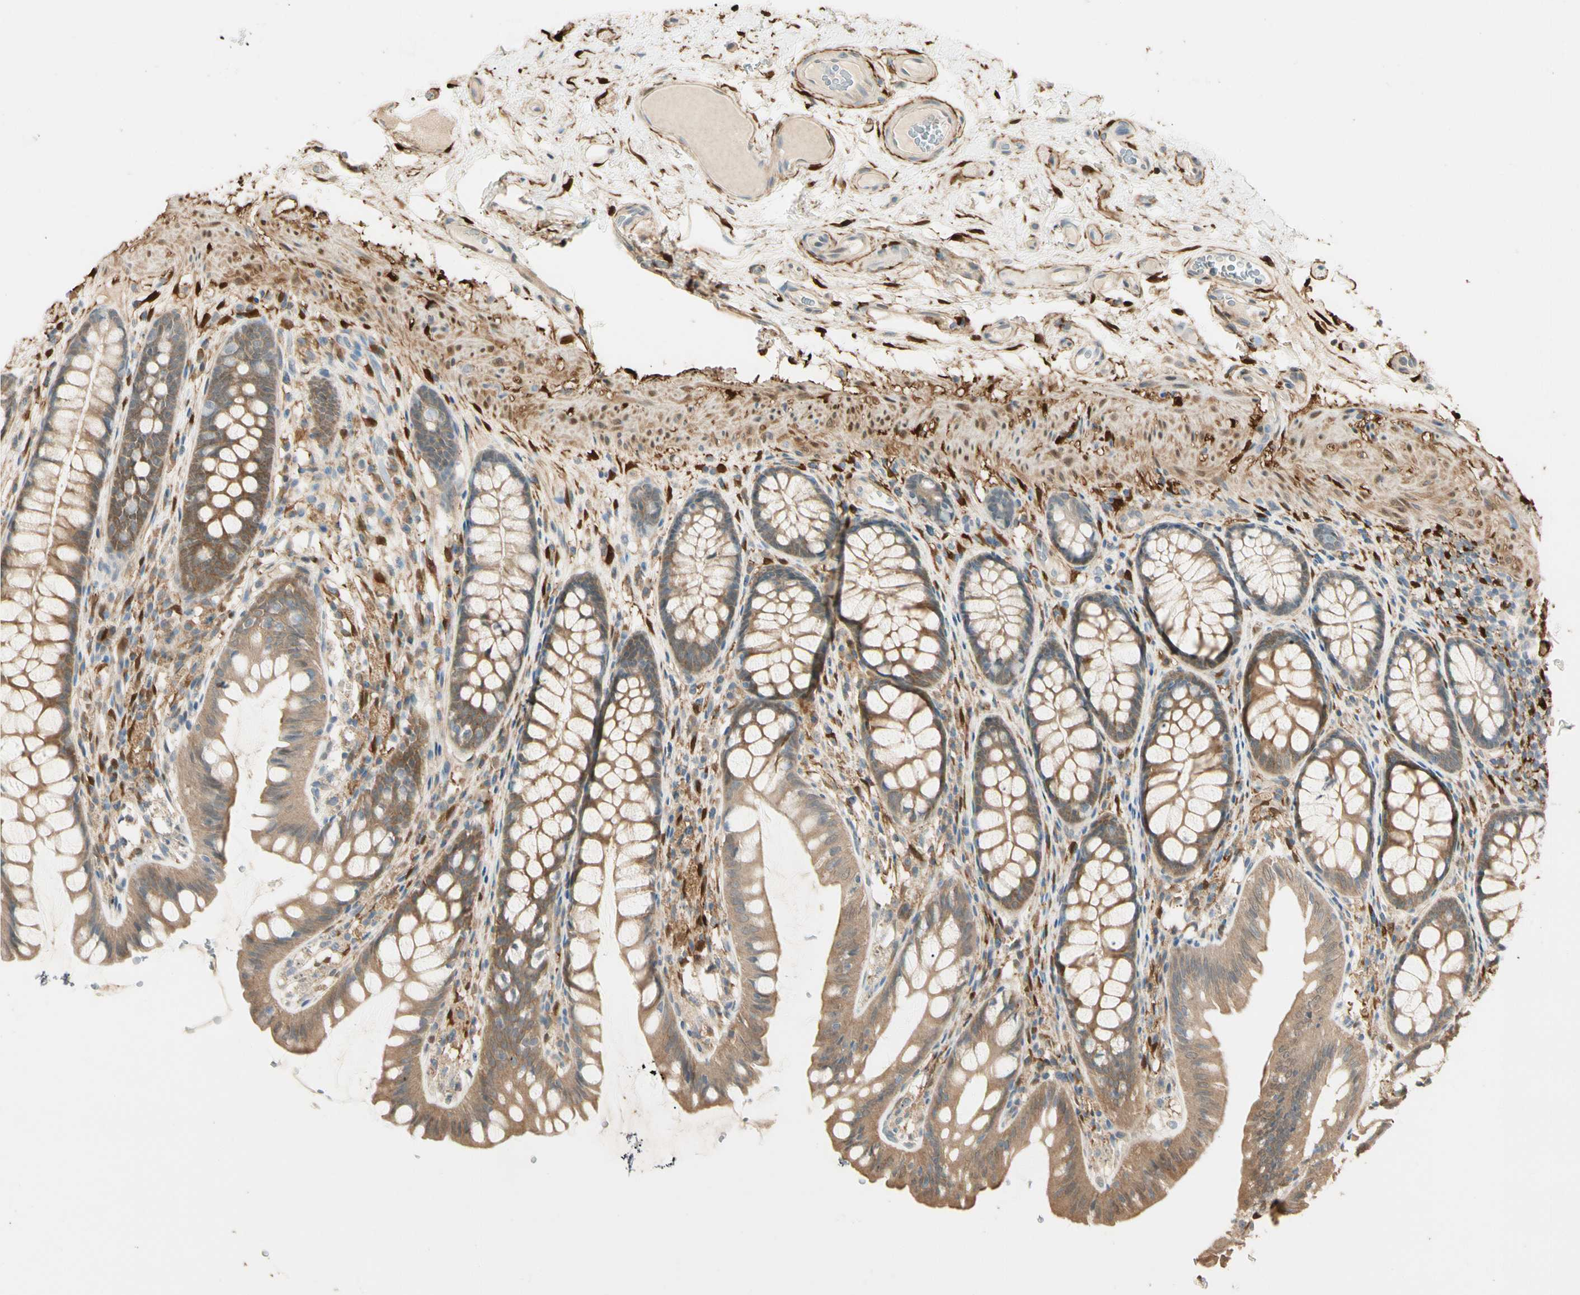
{"staining": {"intensity": "negative", "quantity": "none", "location": "none"}, "tissue": "colon", "cell_type": "Endothelial cells", "image_type": "normal", "snomed": [{"axis": "morphology", "description": "Normal tissue, NOS"}, {"axis": "topography", "description": "Colon"}], "caption": "DAB (3,3'-diaminobenzidine) immunohistochemical staining of unremarkable colon shows no significant expression in endothelial cells. The staining was performed using DAB (3,3'-diaminobenzidine) to visualize the protein expression in brown, while the nuclei were stained in blue with hematoxylin (Magnification: 20x).", "gene": "GNE", "patient": {"sex": "female", "age": 55}}